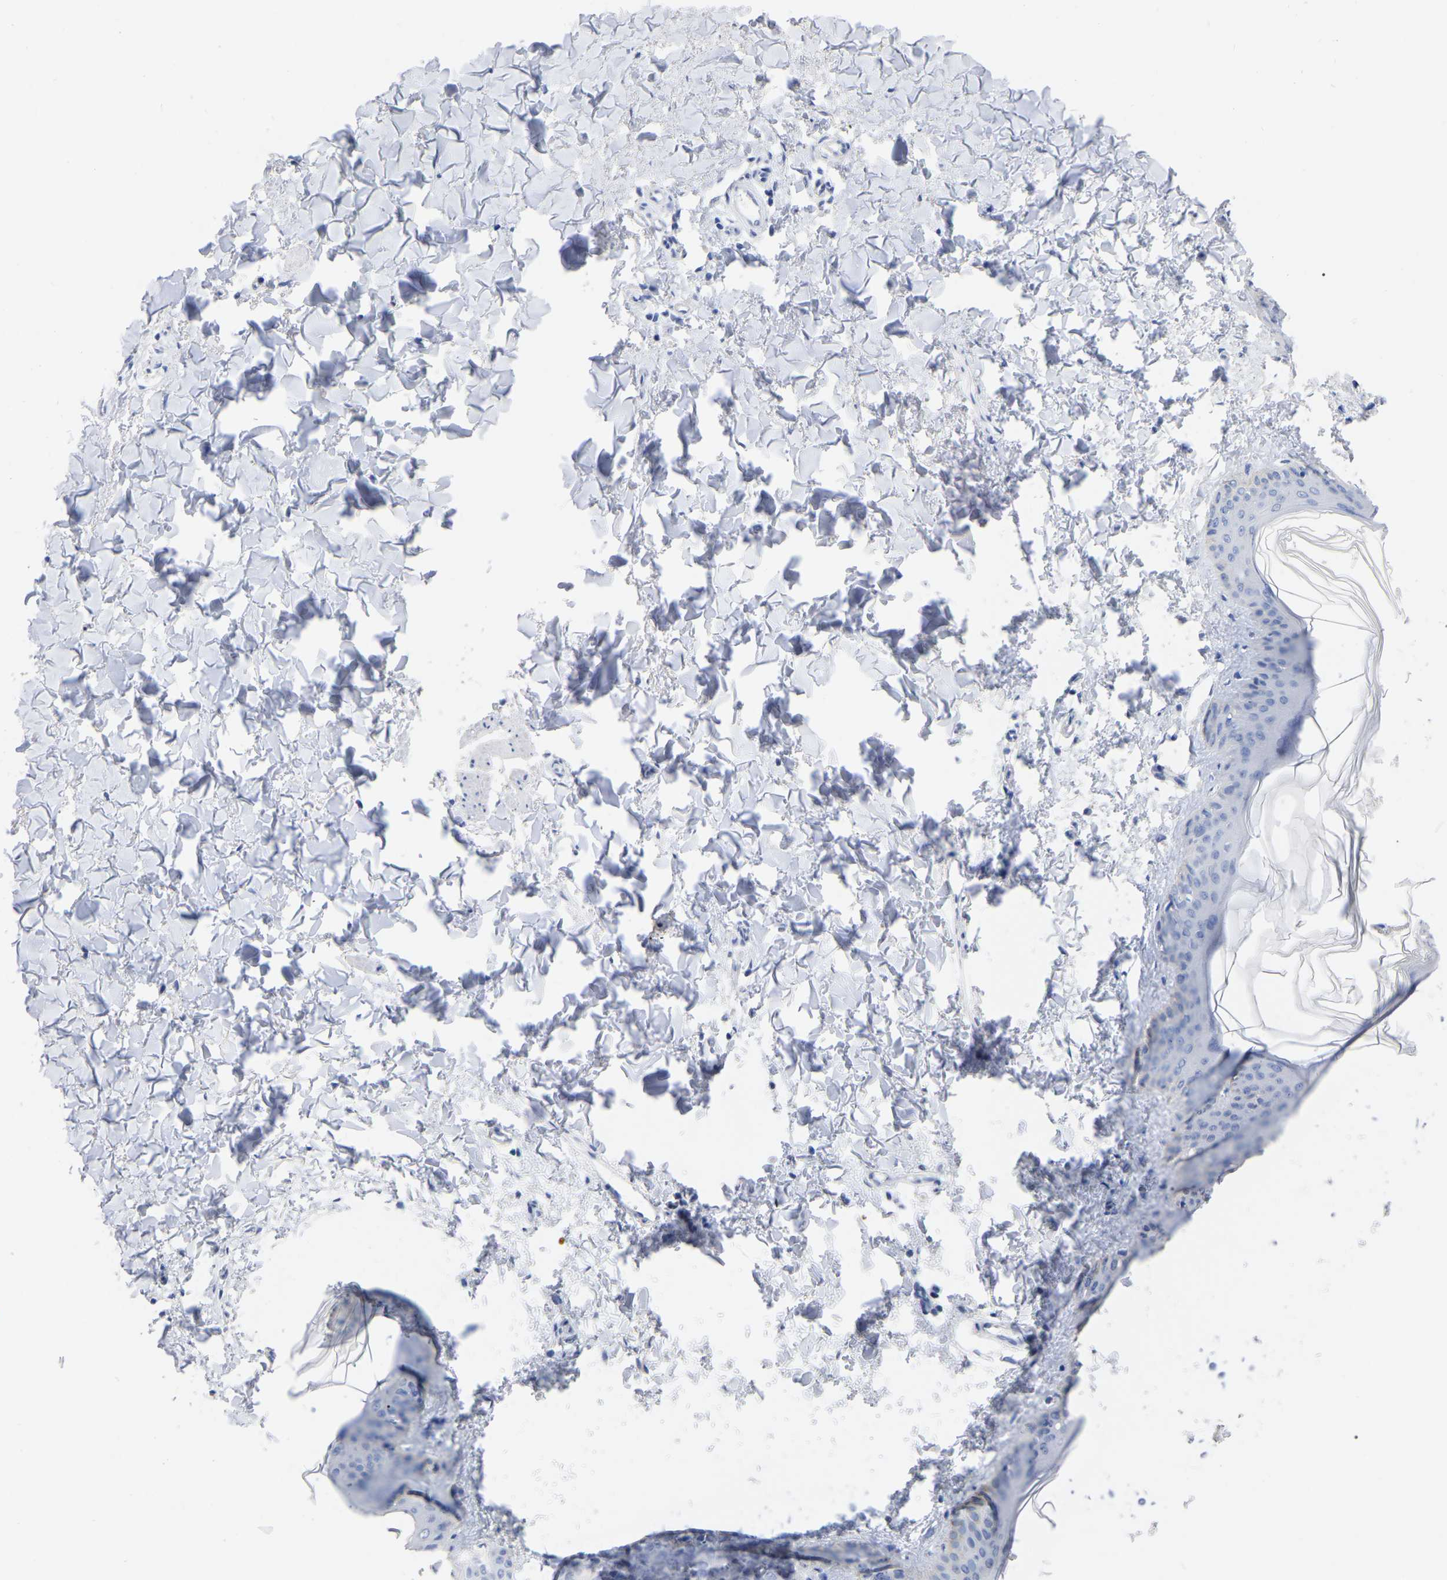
{"staining": {"intensity": "negative", "quantity": "none", "location": "none"}, "tissue": "skin", "cell_type": "Fibroblasts", "image_type": "normal", "snomed": [{"axis": "morphology", "description": "Normal tissue, NOS"}, {"axis": "topography", "description": "Skin"}], "caption": "The micrograph demonstrates no staining of fibroblasts in benign skin. Nuclei are stained in blue.", "gene": "ANXA13", "patient": {"sex": "female", "age": 17}}